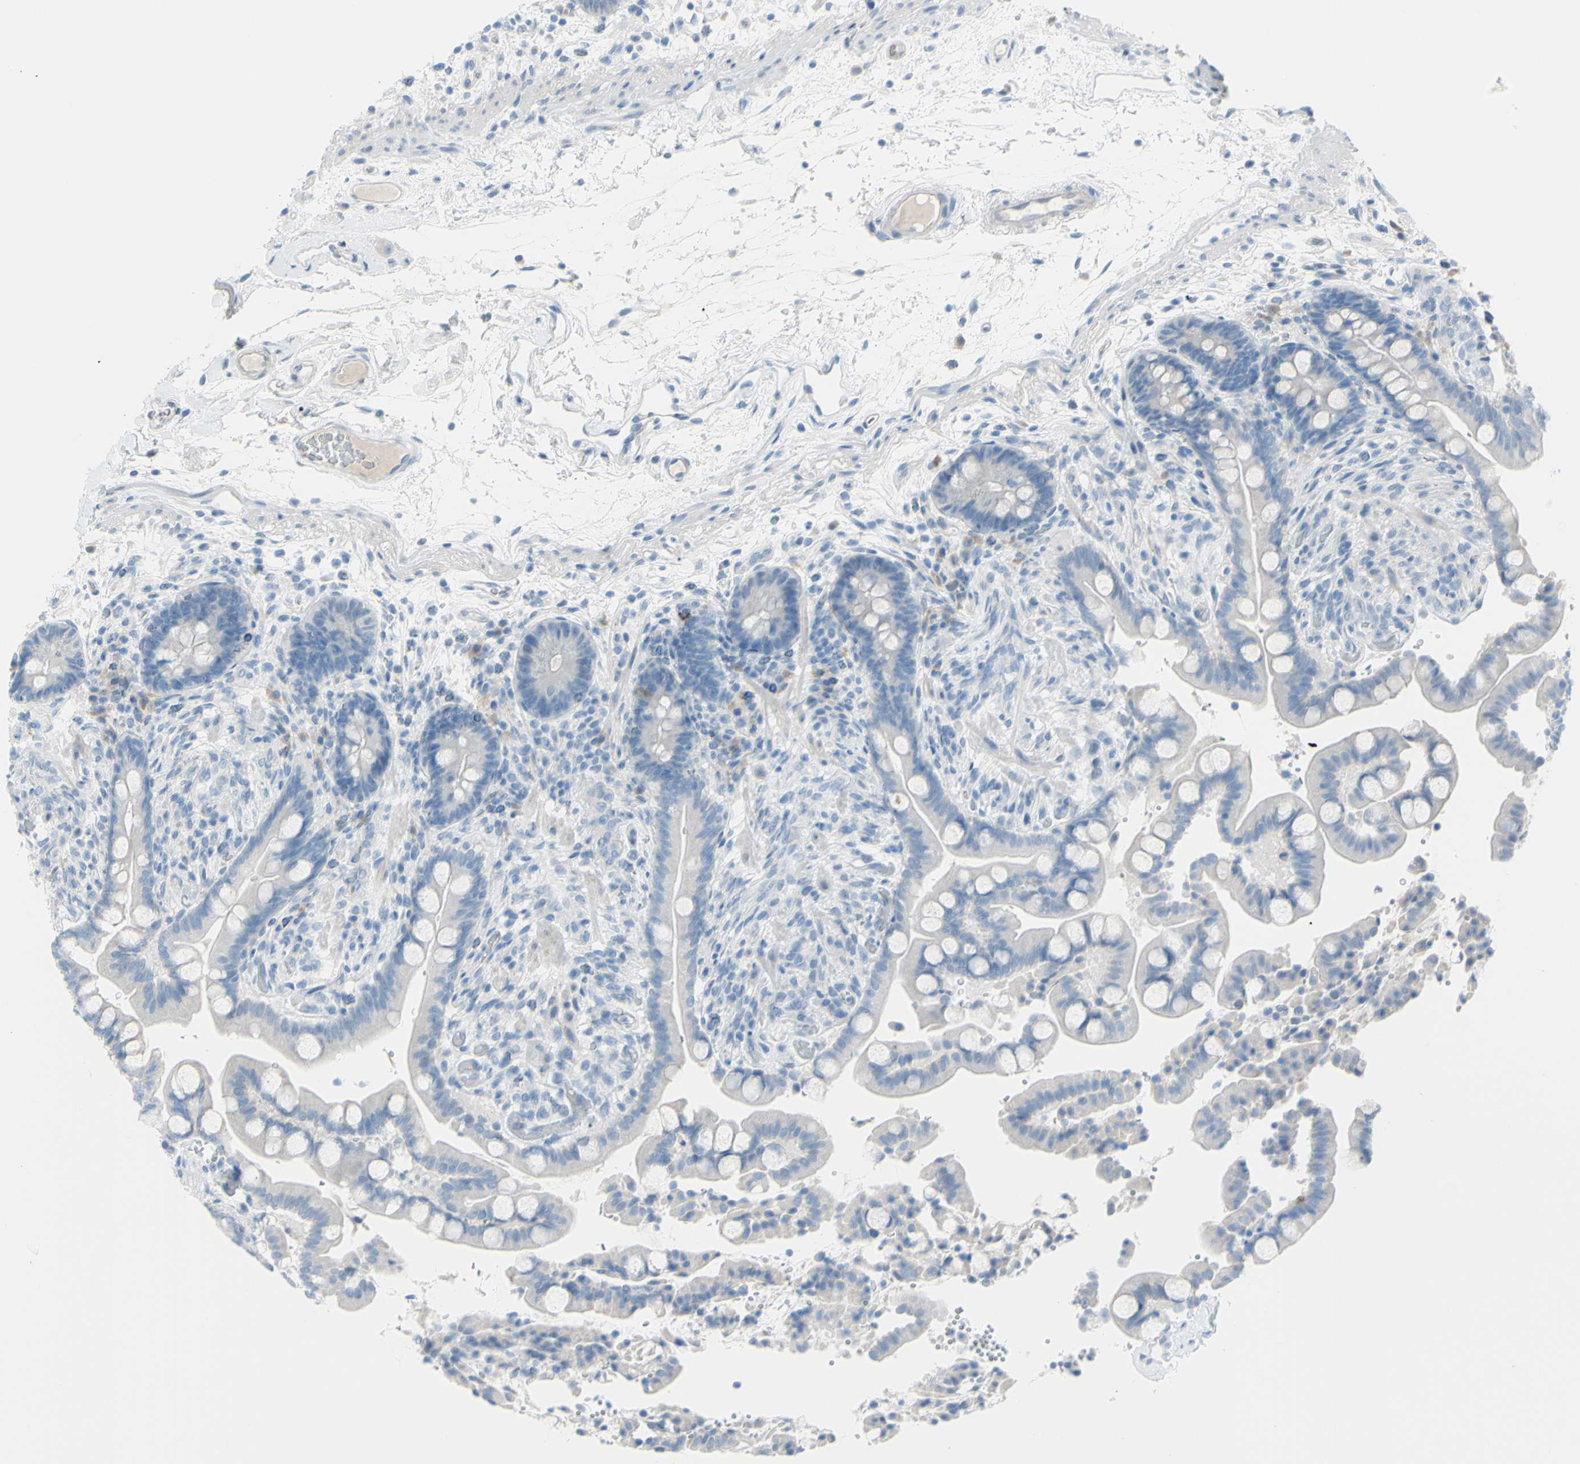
{"staining": {"intensity": "negative", "quantity": "none", "location": "none"}, "tissue": "colon", "cell_type": "Endothelial cells", "image_type": "normal", "snomed": [{"axis": "morphology", "description": "Normal tissue, NOS"}, {"axis": "topography", "description": "Colon"}], "caption": "Micrograph shows no protein expression in endothelial cells of unremarkable colon.", "gene": "TFPI2", "patient": {"sex": "male", "age": 73}}